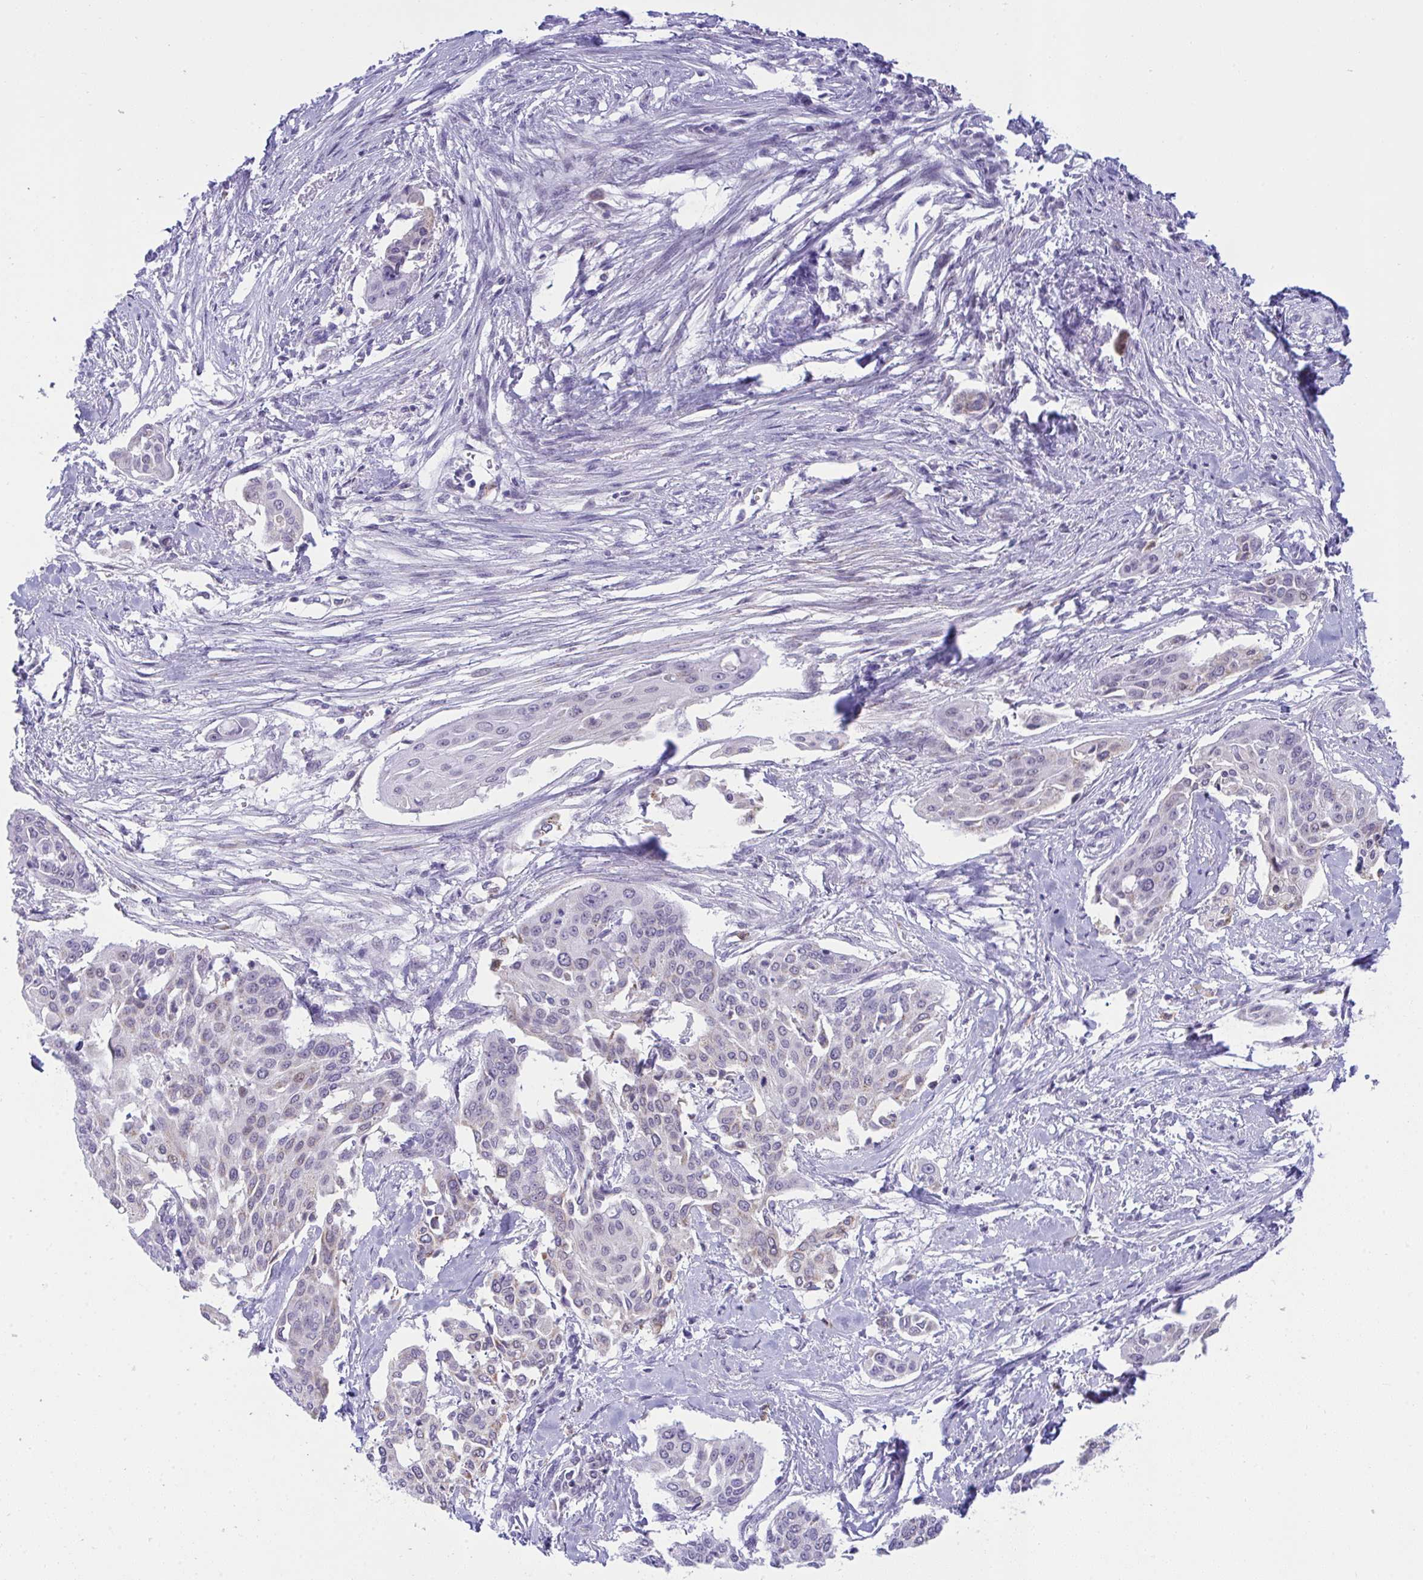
{"staining": {"intensity": "negative", "quantity": "none", "location": "none"}, "tissue": "cervical cancer", "cell_type": "Tumor cells", "image_type": "cancer", "snomed": [{"axis": "morphology", "description": "Squamous cell carcinoma, NOS"}, {"axis": "topography", "description": "Cervix"}], "caption": "Immunohistochemistry (IHC) photomicrograph of neoplastic tissue: human squamous cell carcinoma (cervical) stained with DAB (3,3'-diaminobenzidine) exhibits no significant protein expression in tumor cells.", "gene": "PLA2G12B", "patient": {"sex": "female", "age": 44}}